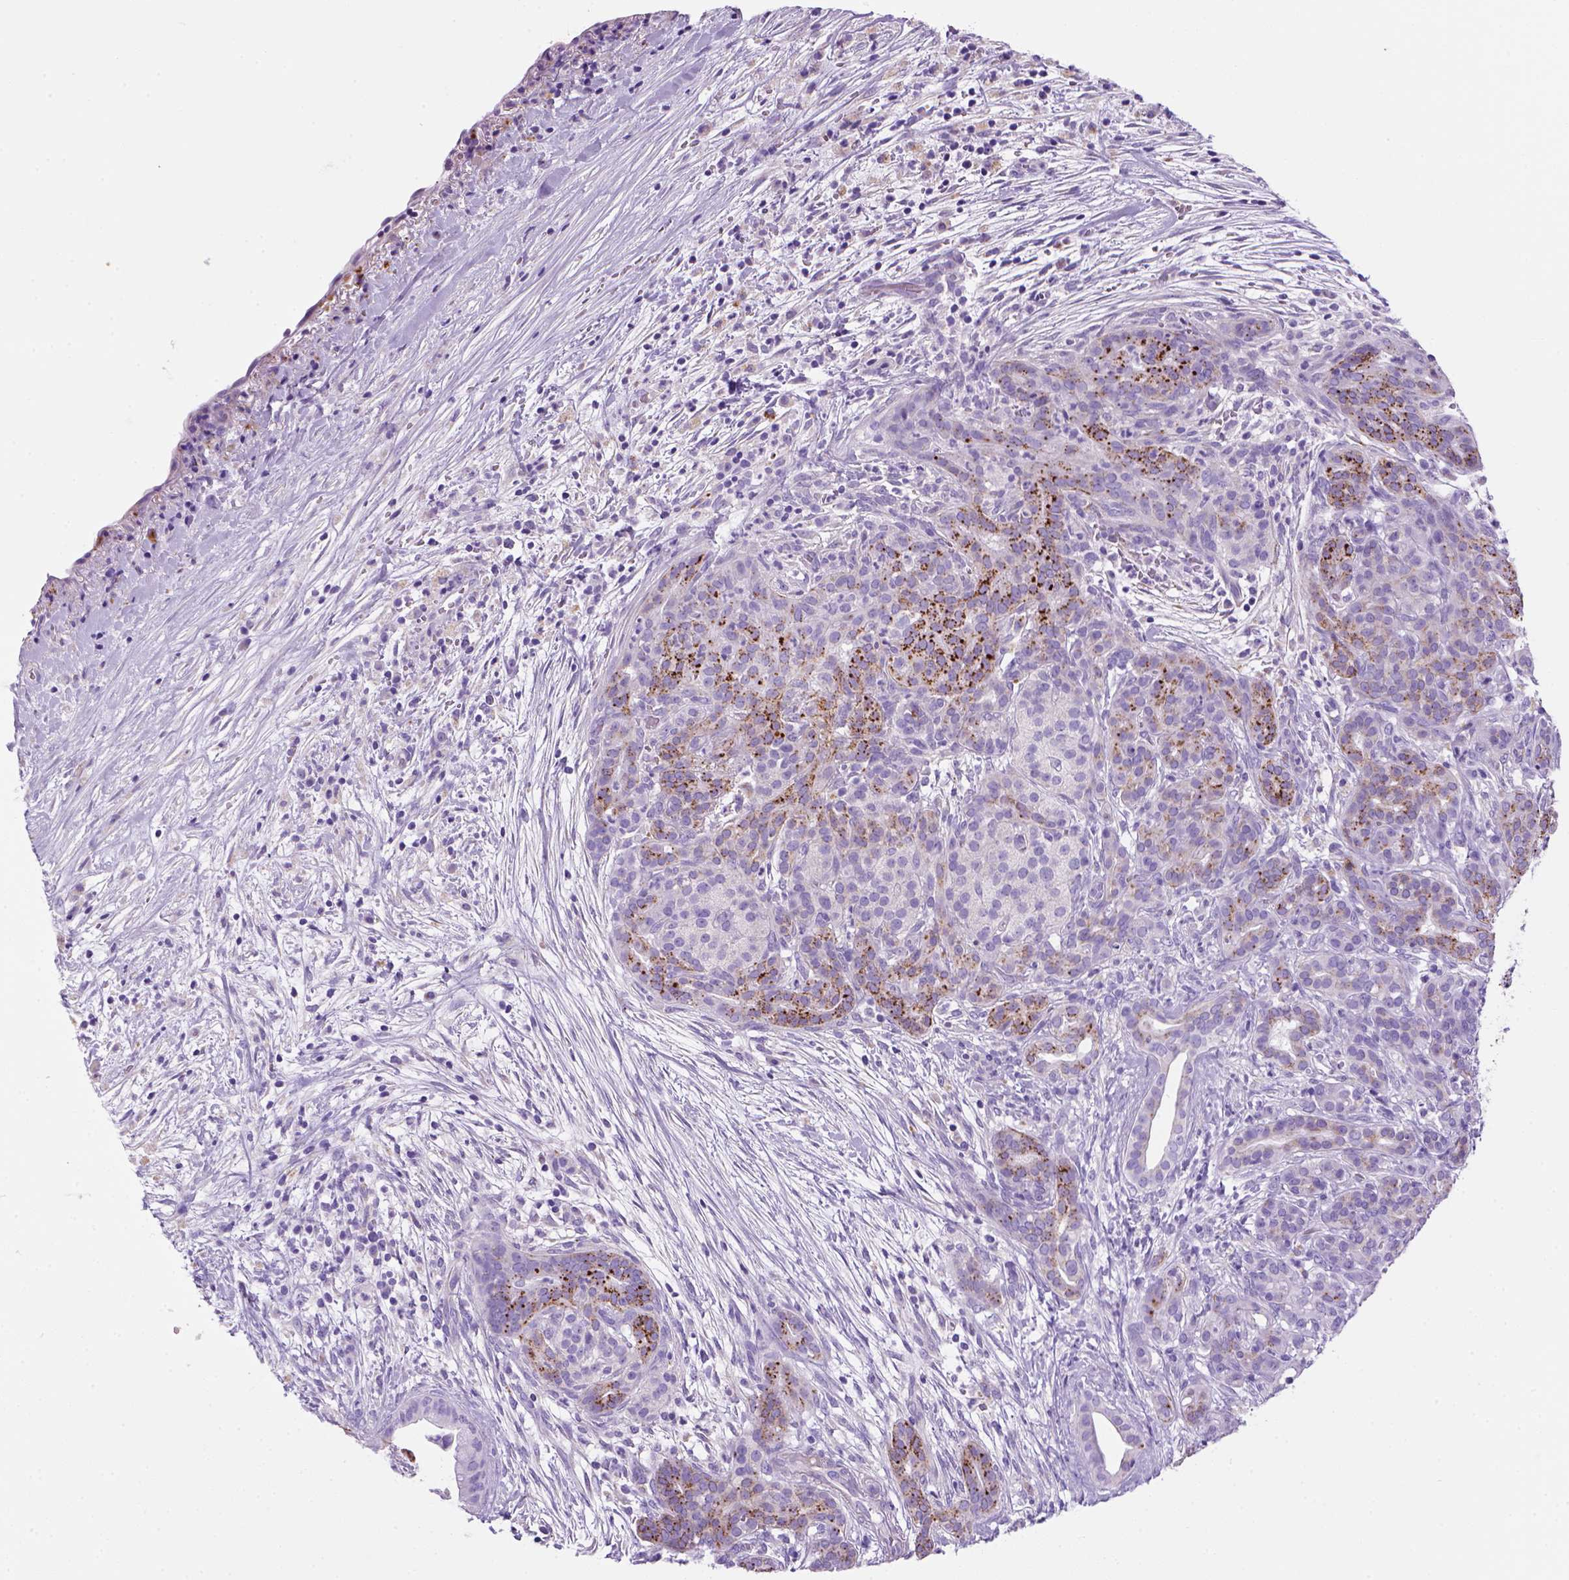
{"staining": {"intensity": "negative", "quantity": "none", "location": "none"}, "tissue": "pancreatic cancer", "cell_type": "Tumor cells", "image_type": "cancer", "snomed": [{"axis": "morphology", "description": "Adenocarcinoma, NOS"}, {"axis": "topography", "description": "Pancreas"}], "caption": "Tumor cells show no significant protein expression in pancreatic adenocarcinoma.", "gene": "ARHGEF33", "patient": {"sex": "male", "age": 44}}